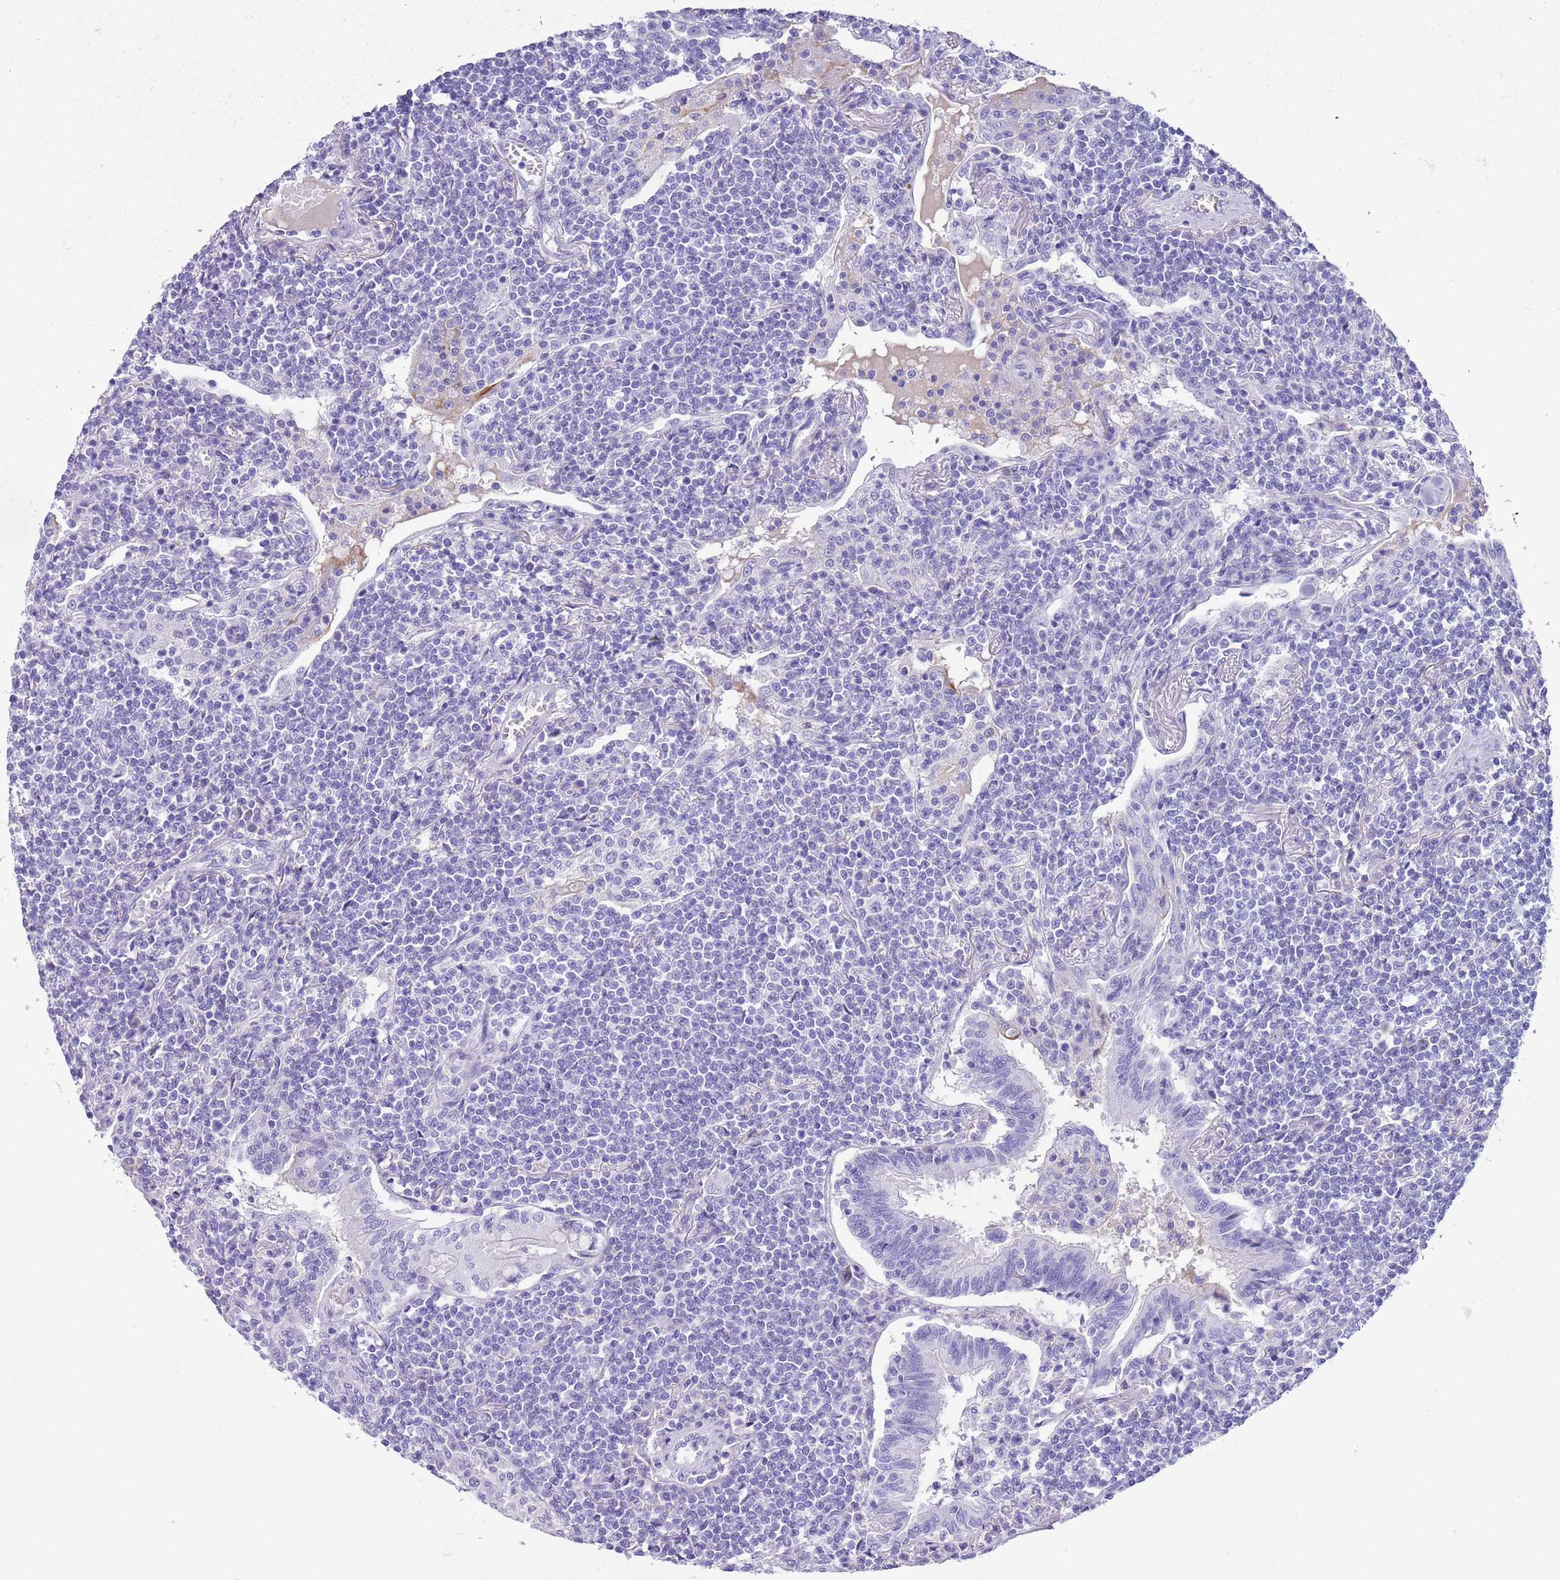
{"staining": {"intensity": "negative", "quantity": "none", "location": "none"}, "tissue": "lymphoma", "cell_type": "Tumor cells", "image_type": "cancer", "snomed": [{"axis": "morphology", "description": "Malignant lymphoma, non-Hodgkin's type, Low grade"}, {"axis": "topography", "description": "Lung"}], "caption": "A histopathology image of lymphoma stained for a protein displays no brown staining in tumor cells.", "gene": "TBC1D10B", "patient": {"sex": "female", "age": 71}}